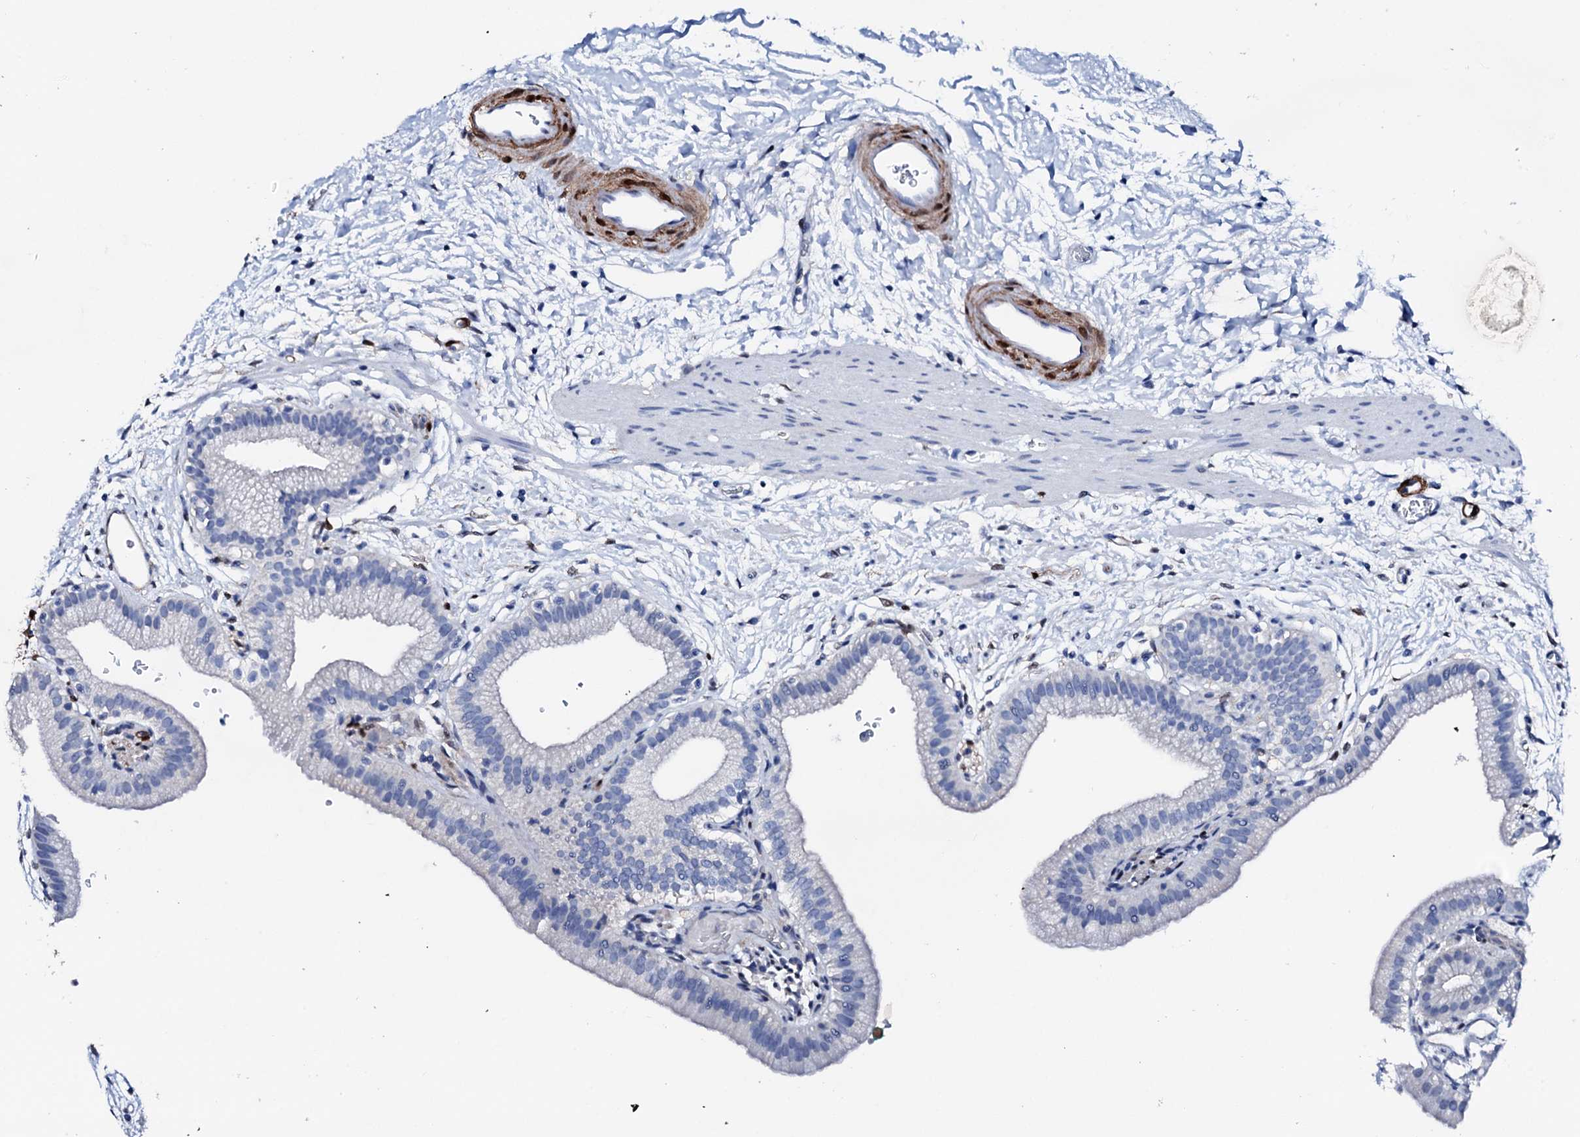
{"staining": {"intensity": "negative", "quantity": "none", "location": "none"}, "tissue": "gallbladder", "cell_type": "Glandular cells", "image_type": "normal", "snomed": [{"axis": "morphology", "description": "Normal tissue, NOS"}, {"axis": "topography", "description": "Gallbladder"}], "caption": "Gallbladder stained for a protein using IHC exhibits no staining glandular cells.", "gene": "NRIP2", "patient": {"sex": "male", "age": 55}}